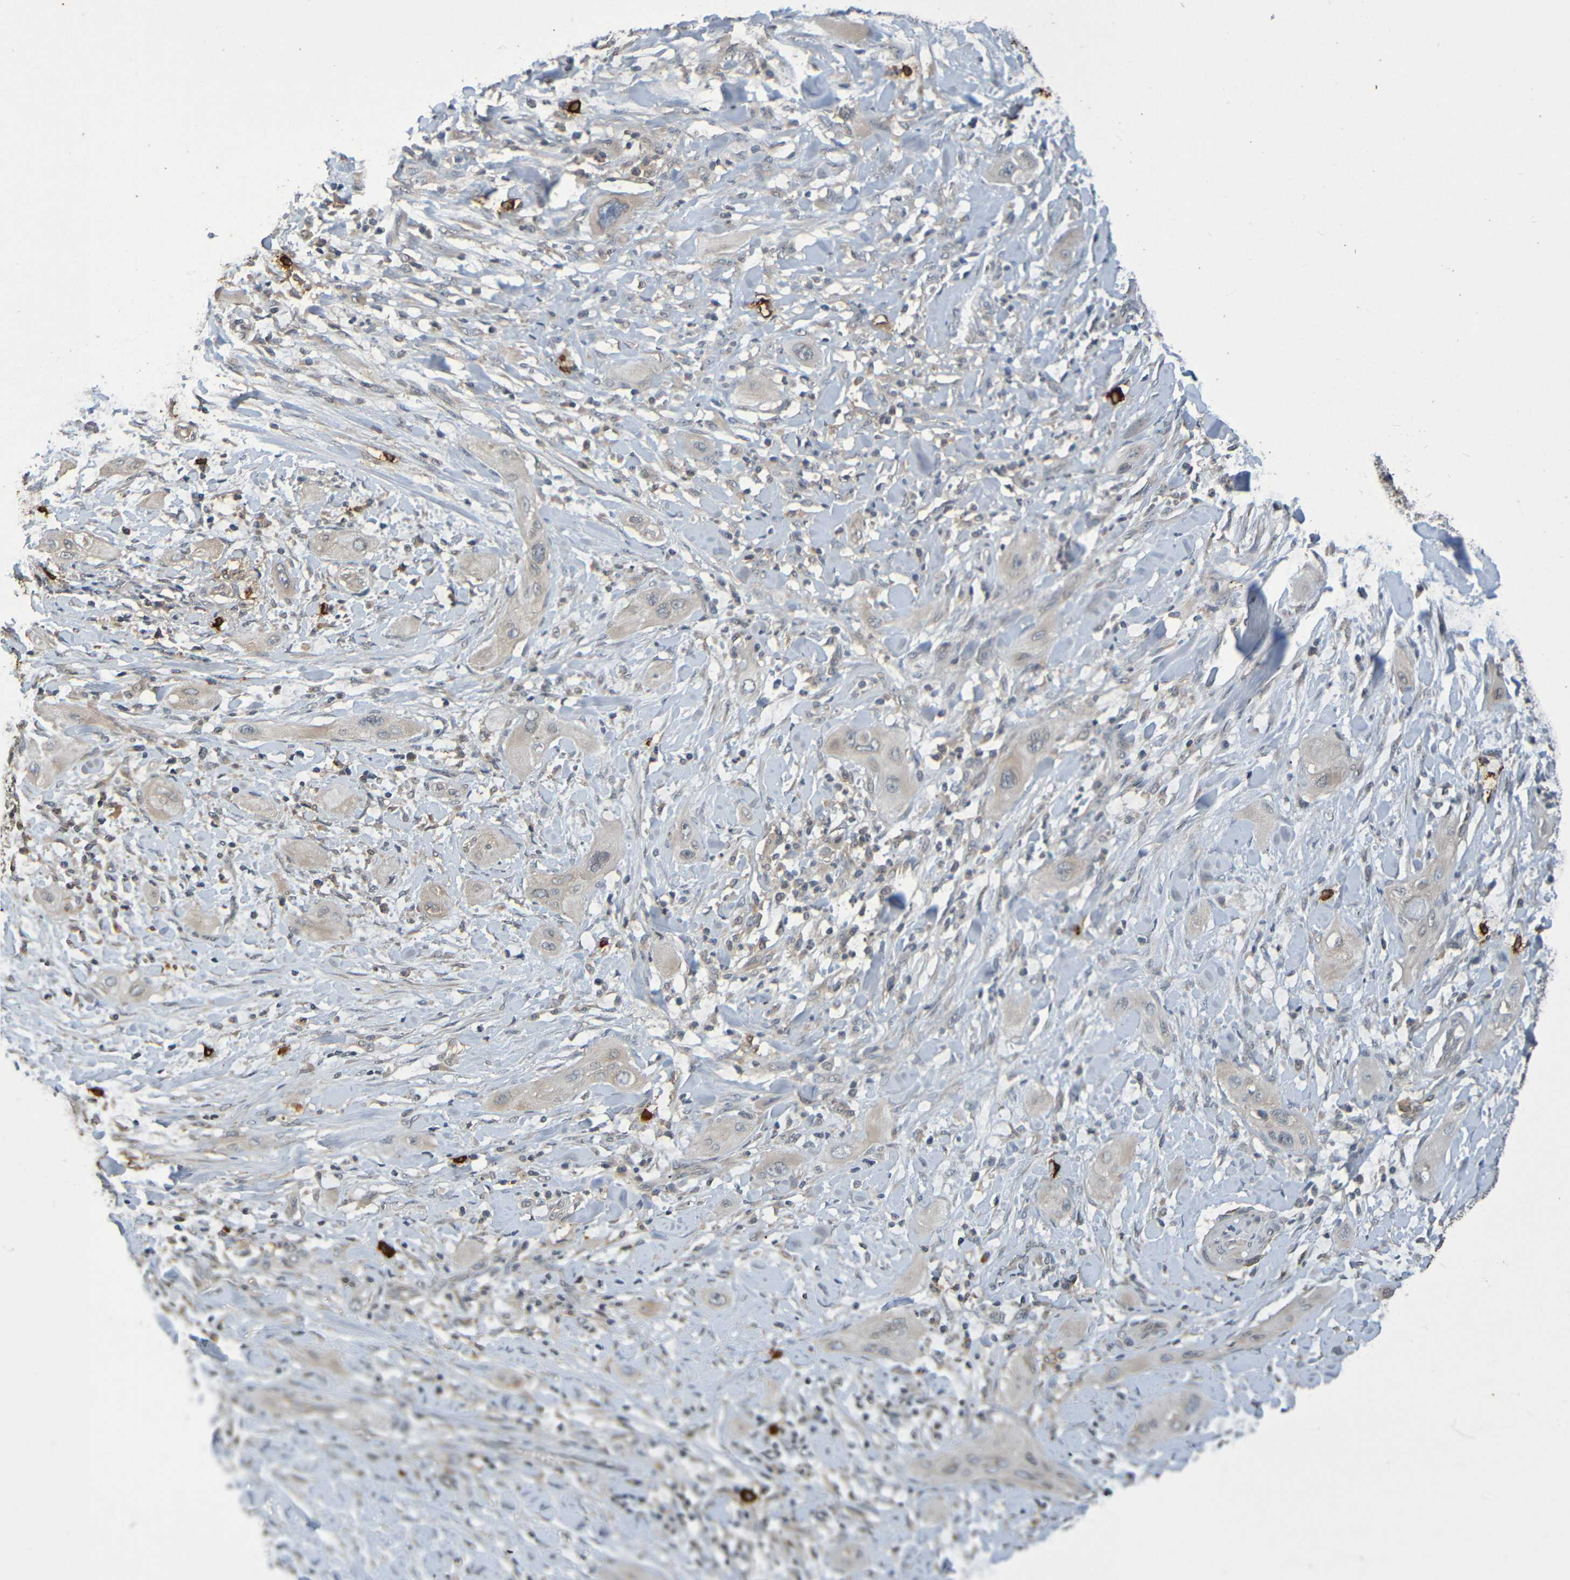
{"staining": {"intensity": "negative", "quantity": "none", "location": "none"}, "tissue": "lung cancer", "cell_type": "Tumor cells", "image_type": "cancer", "snomed": [{"axis": "morphology", "description": "Squamous cell carcinoma, NOS"}, {"axis": "topography", "description": "Lung"}], "caption": "Immunohistochemical staining of squamous cell carcinoma (lung) displays no significant positivity in tumor cells.", "gene": "C3AR1", "patient": {"sex": "female", "age": 47}}